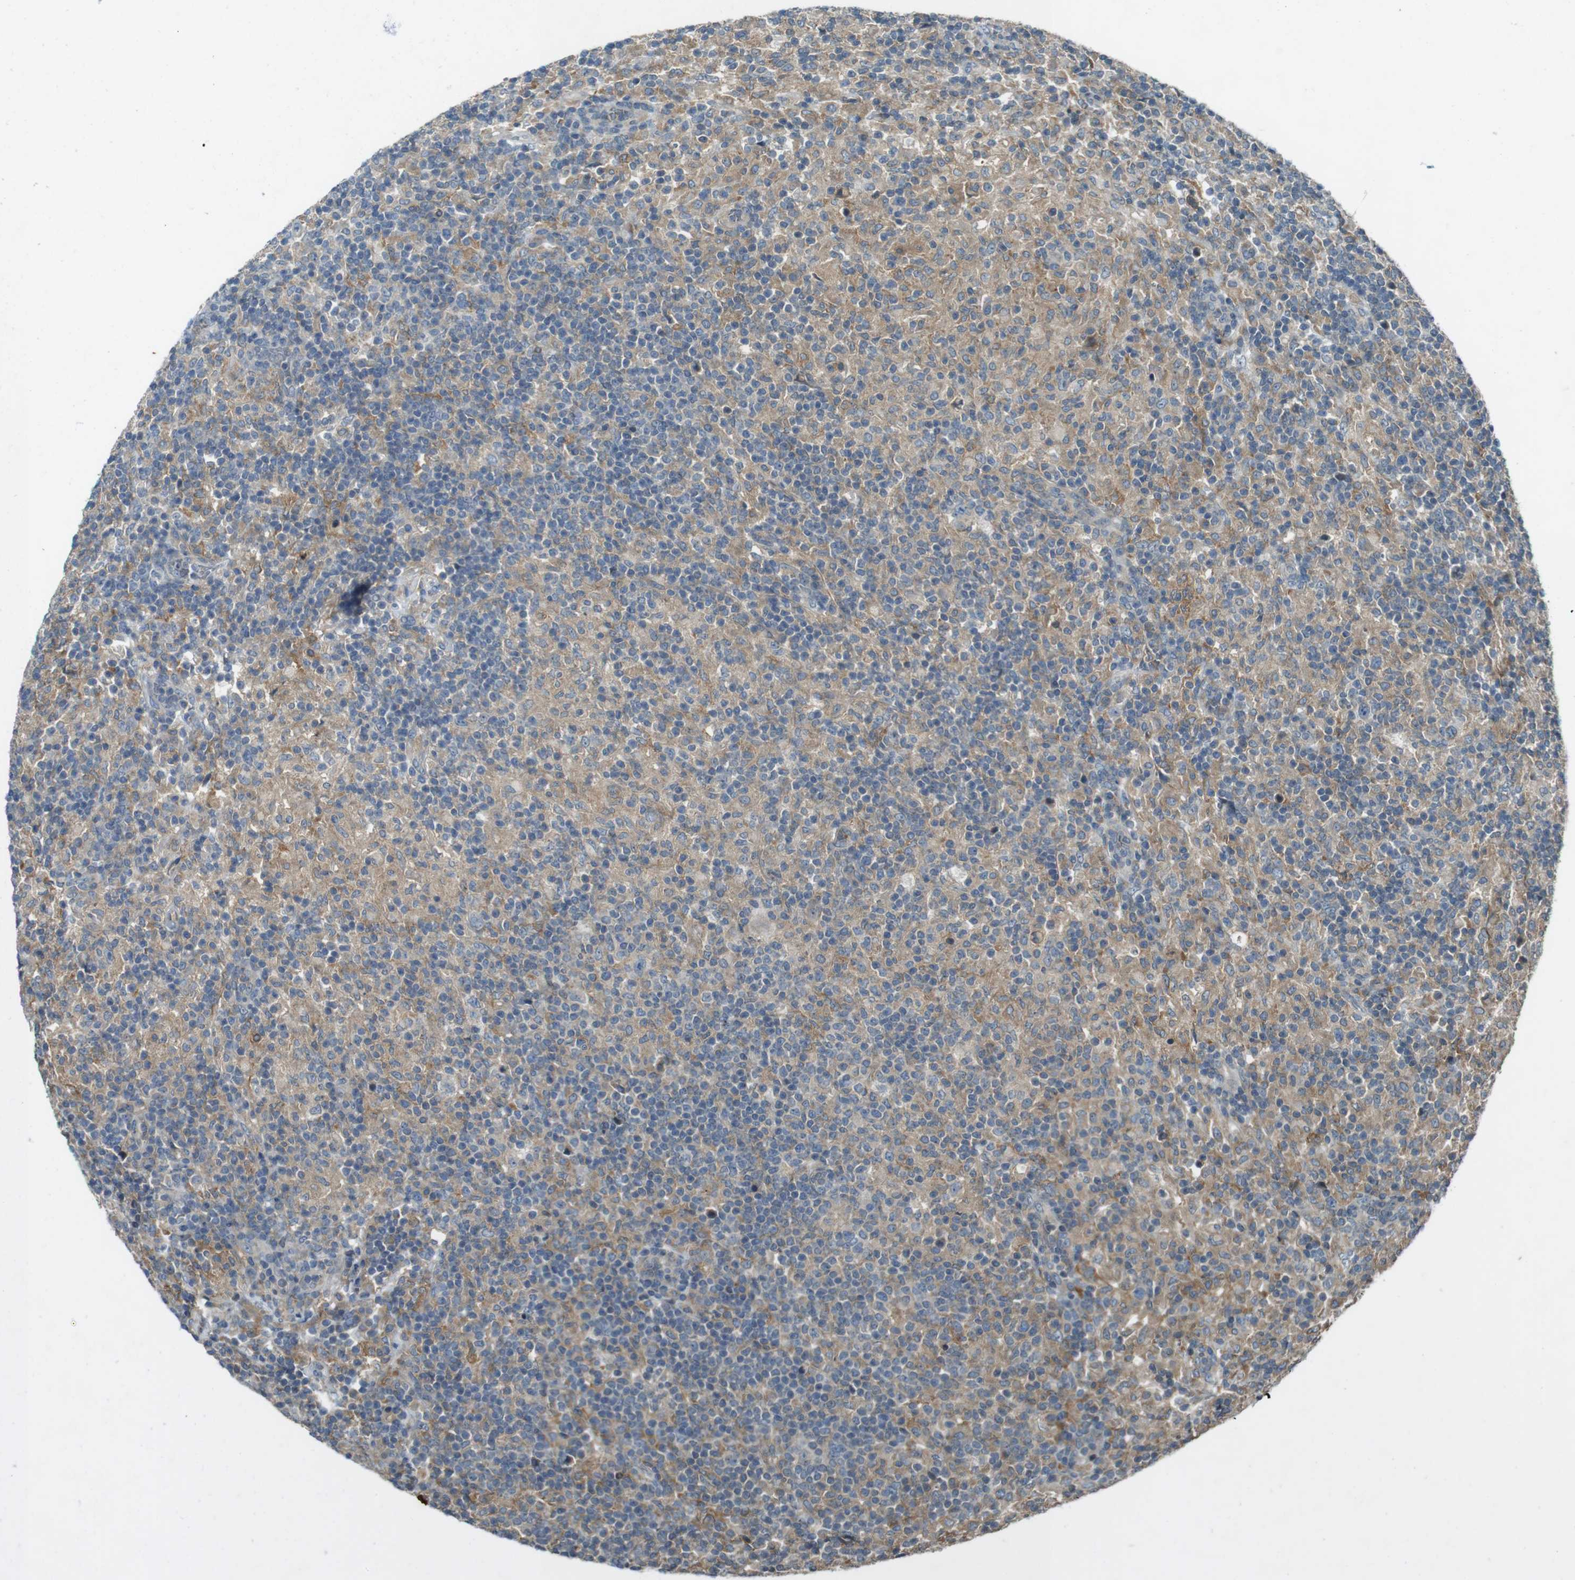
{"staining": {"intensity": "weak", "quantity": "25%-75%", "location": "cytoplasmic/membranous"}, "tissue": "lymphoma", "cell_type": "Tumor cells", "image_type": "cancer", "snomed": [{"axis": "morphology", "description": "Hodgkin's disease, NOS"}, {"axis": "topography", "description": "Lymph node"}], "caption": "High-power microscopy captured an immunohistochemistry micrograph of Hodgkin's disease, revealing weak cytoplasmic/membranous positivity in about 25%-75% of tumor cells. Using DAB (brown) and hematoxylin (blue) stains, captured at high magnification using brightfield microscopy.", "gene": "ZYX", "patient": {"sex": "male", "age": 70}}